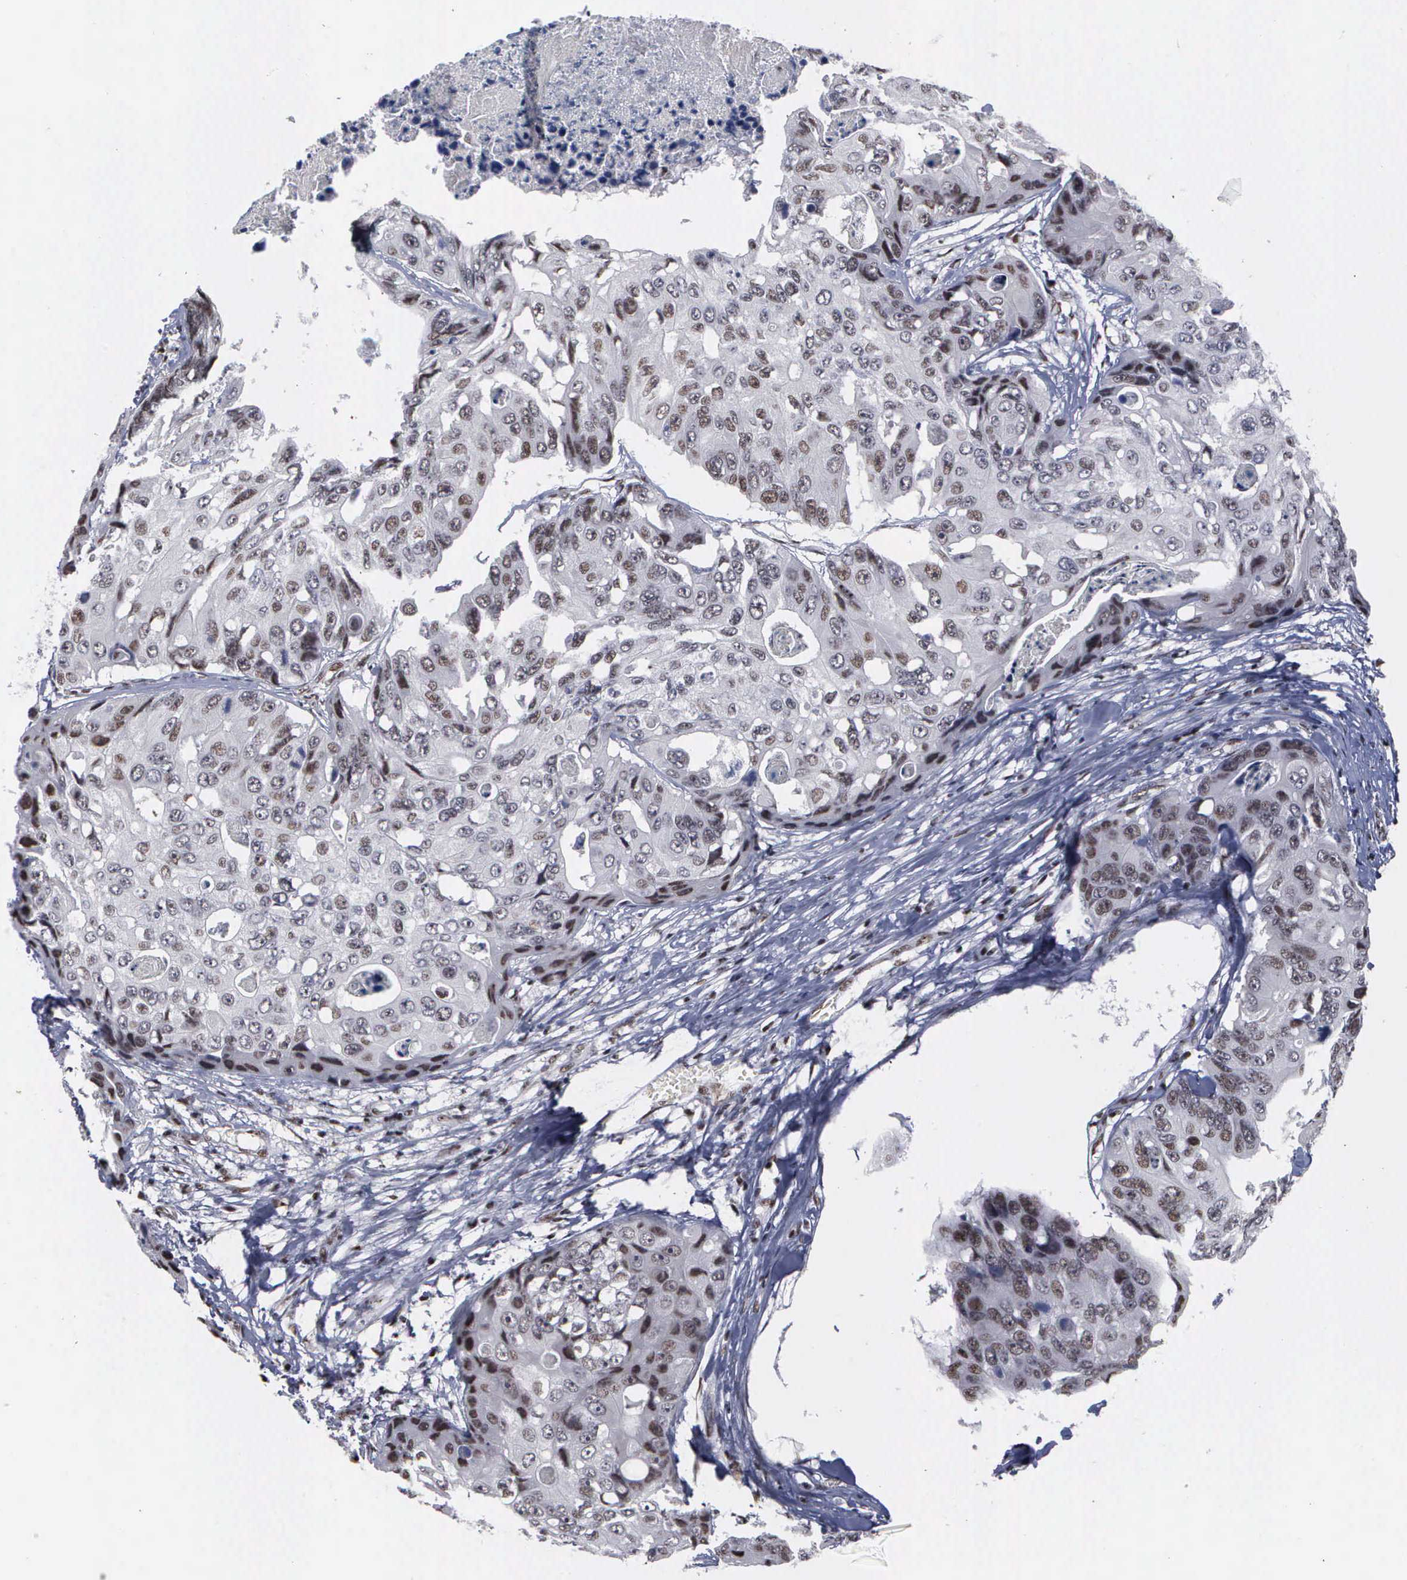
{"staining": {"intensity": "moderate", "quantity": "25%-75%", "location": "nuclear"}, "tissue": "colorectal cancer", "cell_type": "Tumor cells", "image_type": "cancer", "snomed": [{"axis": "morphology", "description": "Adenocarcinoma, NOS"}, {"axis": "topography", "description": "Colon"}], "caption": "Human colorectal cancer (adenocarcinoma) stained with a brown dye demonstrates moderate nuclear positive staining in about 25%-75% of tumor cells.", "gene": "KIAA0586", "patient": {"sex": "female", "age": 86}}